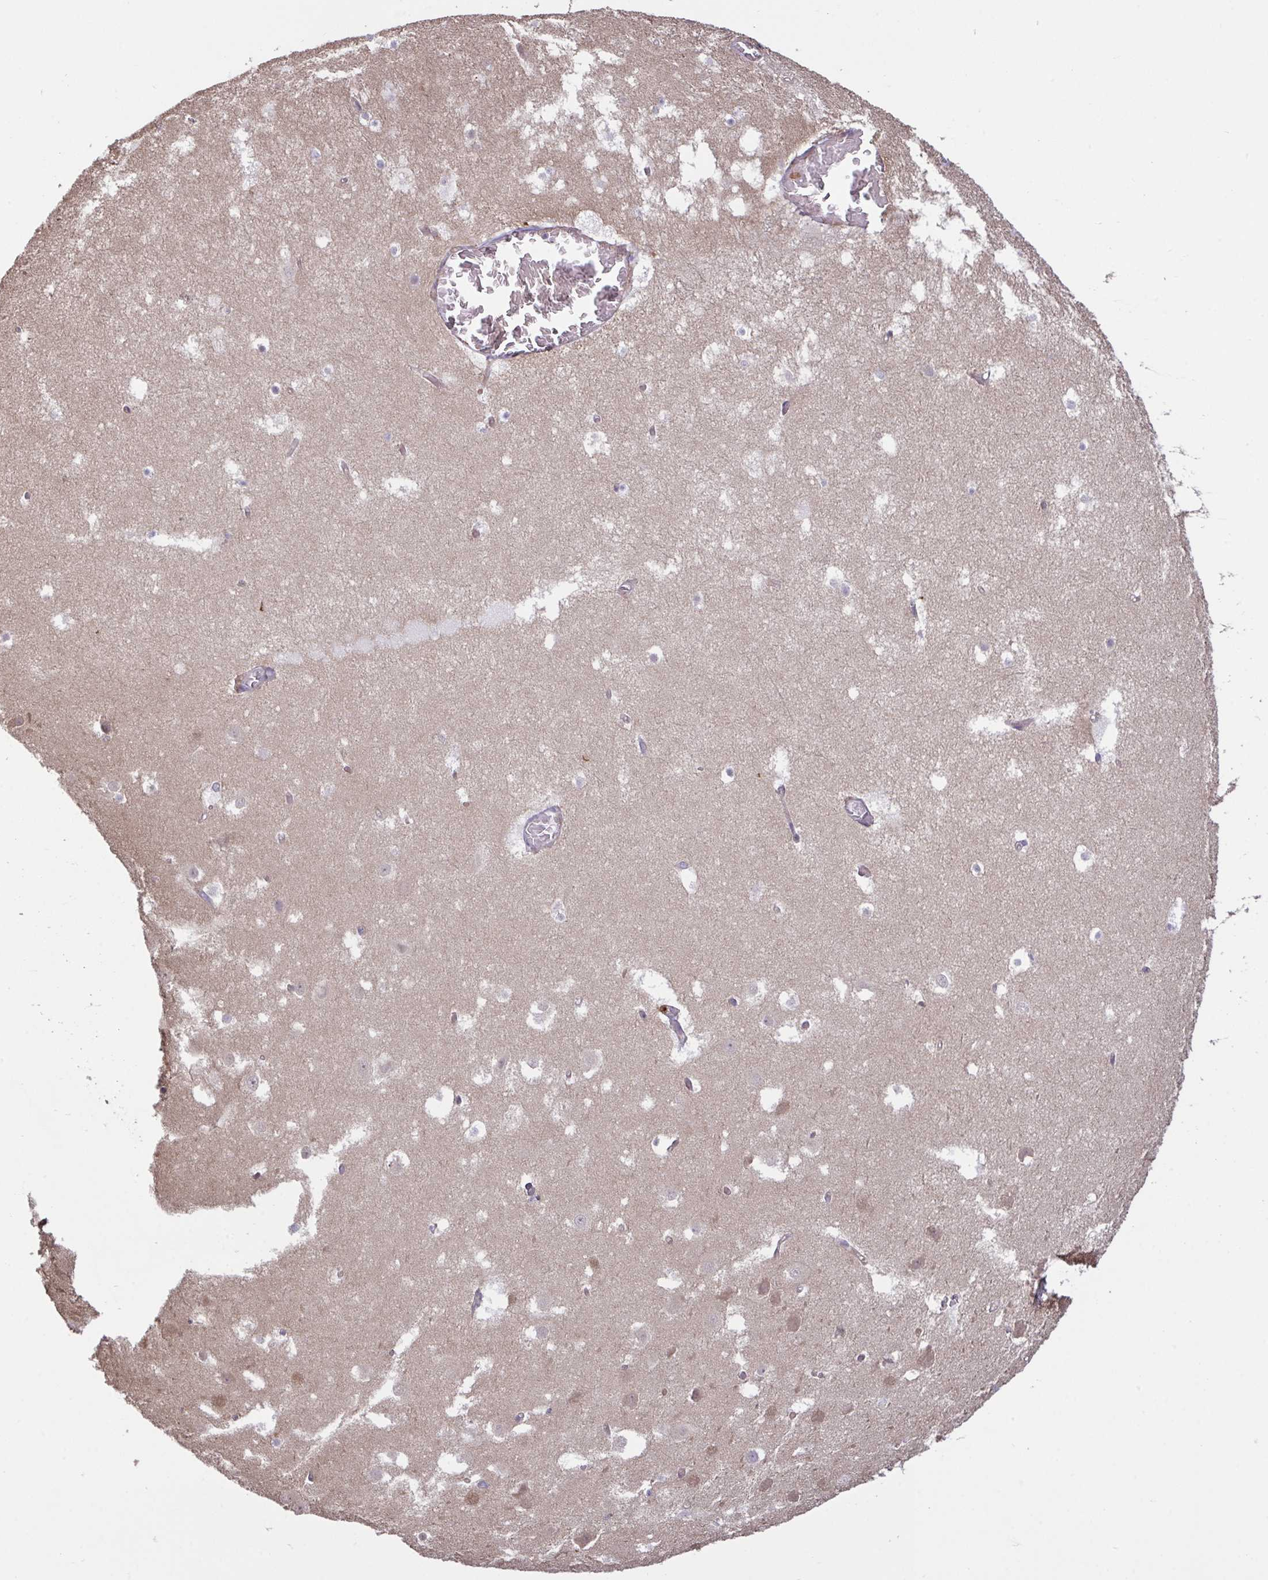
{"staining": {"intensity": "negative", "quantity": "none", "location": "none"}, "tissue": "hippocampus", "cell_type": "Glial cells", "image_type": "normal", "snomed": [{"axis": "morphology", "description": "Normal tissue, NOS"}, {"axis": "topography", "description": "Hippocampus"}], "caption": "Glial cells show no significant expression in benign hippocampus.", "gene": "IL1R1", "patient": {"sex": "female", "age": 52}}